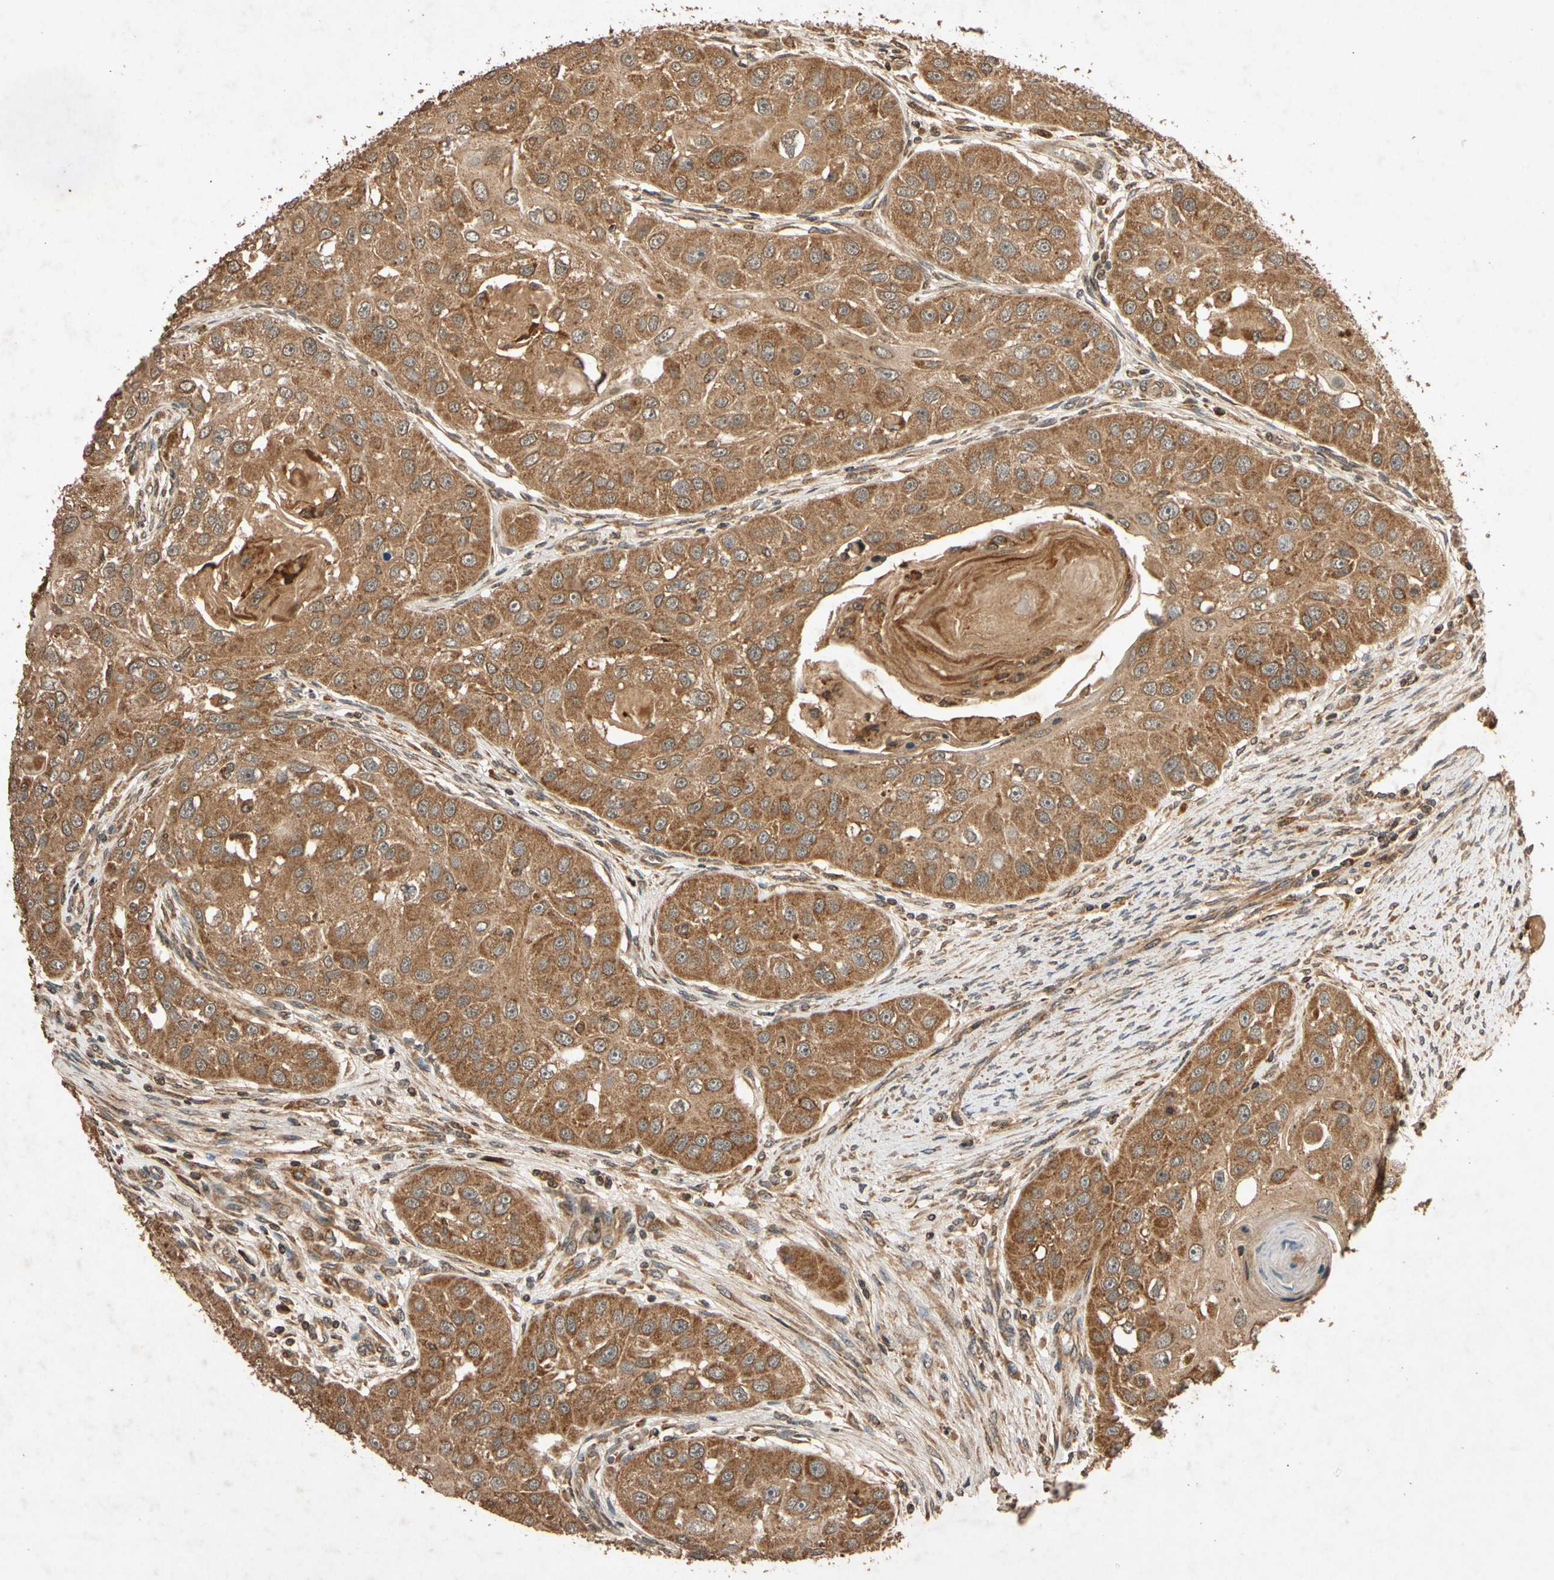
{"staining": {"intensity": "moderate", "quantity": ">75%", "location": "cytoplasmic/membranous"}, "tissue": "head and neck cancer", "cell_type": "Tumor cells", "image_type": "cancer", "snomed": [{"axis": "morphology", "description": "Normal tissue, NOS"}, {"axis": "morphology", "description": "Squamous cell carcinoma, NOS"}, {"axis": "topography", "description": "Skeletal muscle"}, {"axis": "topography", "description": "Head-Neck"}], "caption": "Protein staining of head and neck squamous cell carcinoma tissue displays moderate cytoplasmic/membranous staining in approximately >75% of tumor cells.", "gene": "TXN2", "patient": {"sex": "male", "age": 51}}